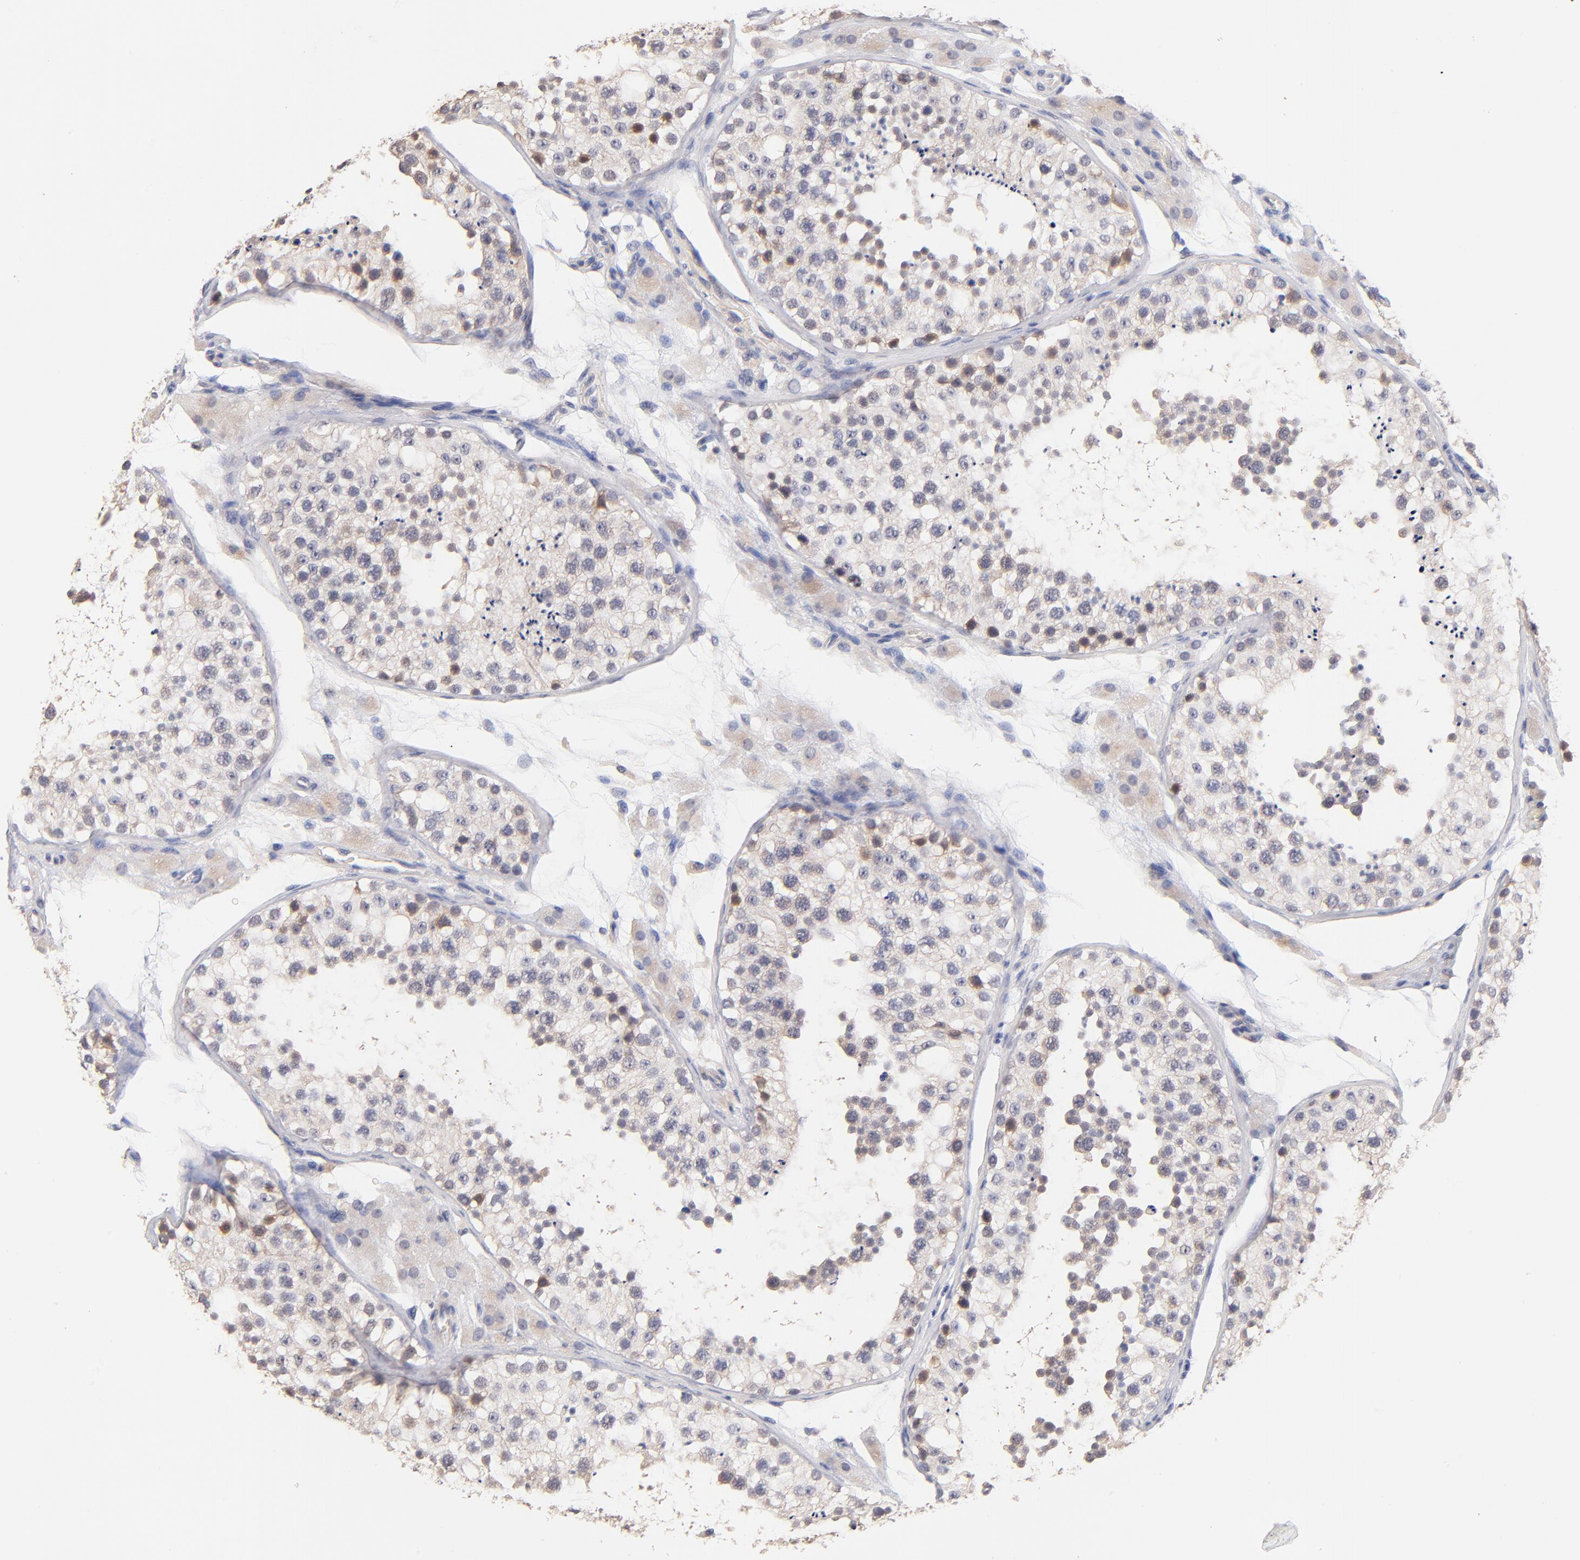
{"staining": {"intensity": "weak", "quantity": "<25%", "location": "cytoplasmic/membranous"}, "tissue": "testis", "cell_type": "Cells in seminiferous ducts", "image_type": "normal", "snomed": [{"axis": "morphology", "description": "Normal tissue, NOS"}, {"axis": "topography", "description": "Testis"}], "caption": "Cells in seminiferous ducts show no significant protein positivity in benign testis. (DAB (3,3'-diaminobenzidine) IHC, high magnification).", "gene": "RIBC2", "patient": {"sex": "male", "age": 26}}